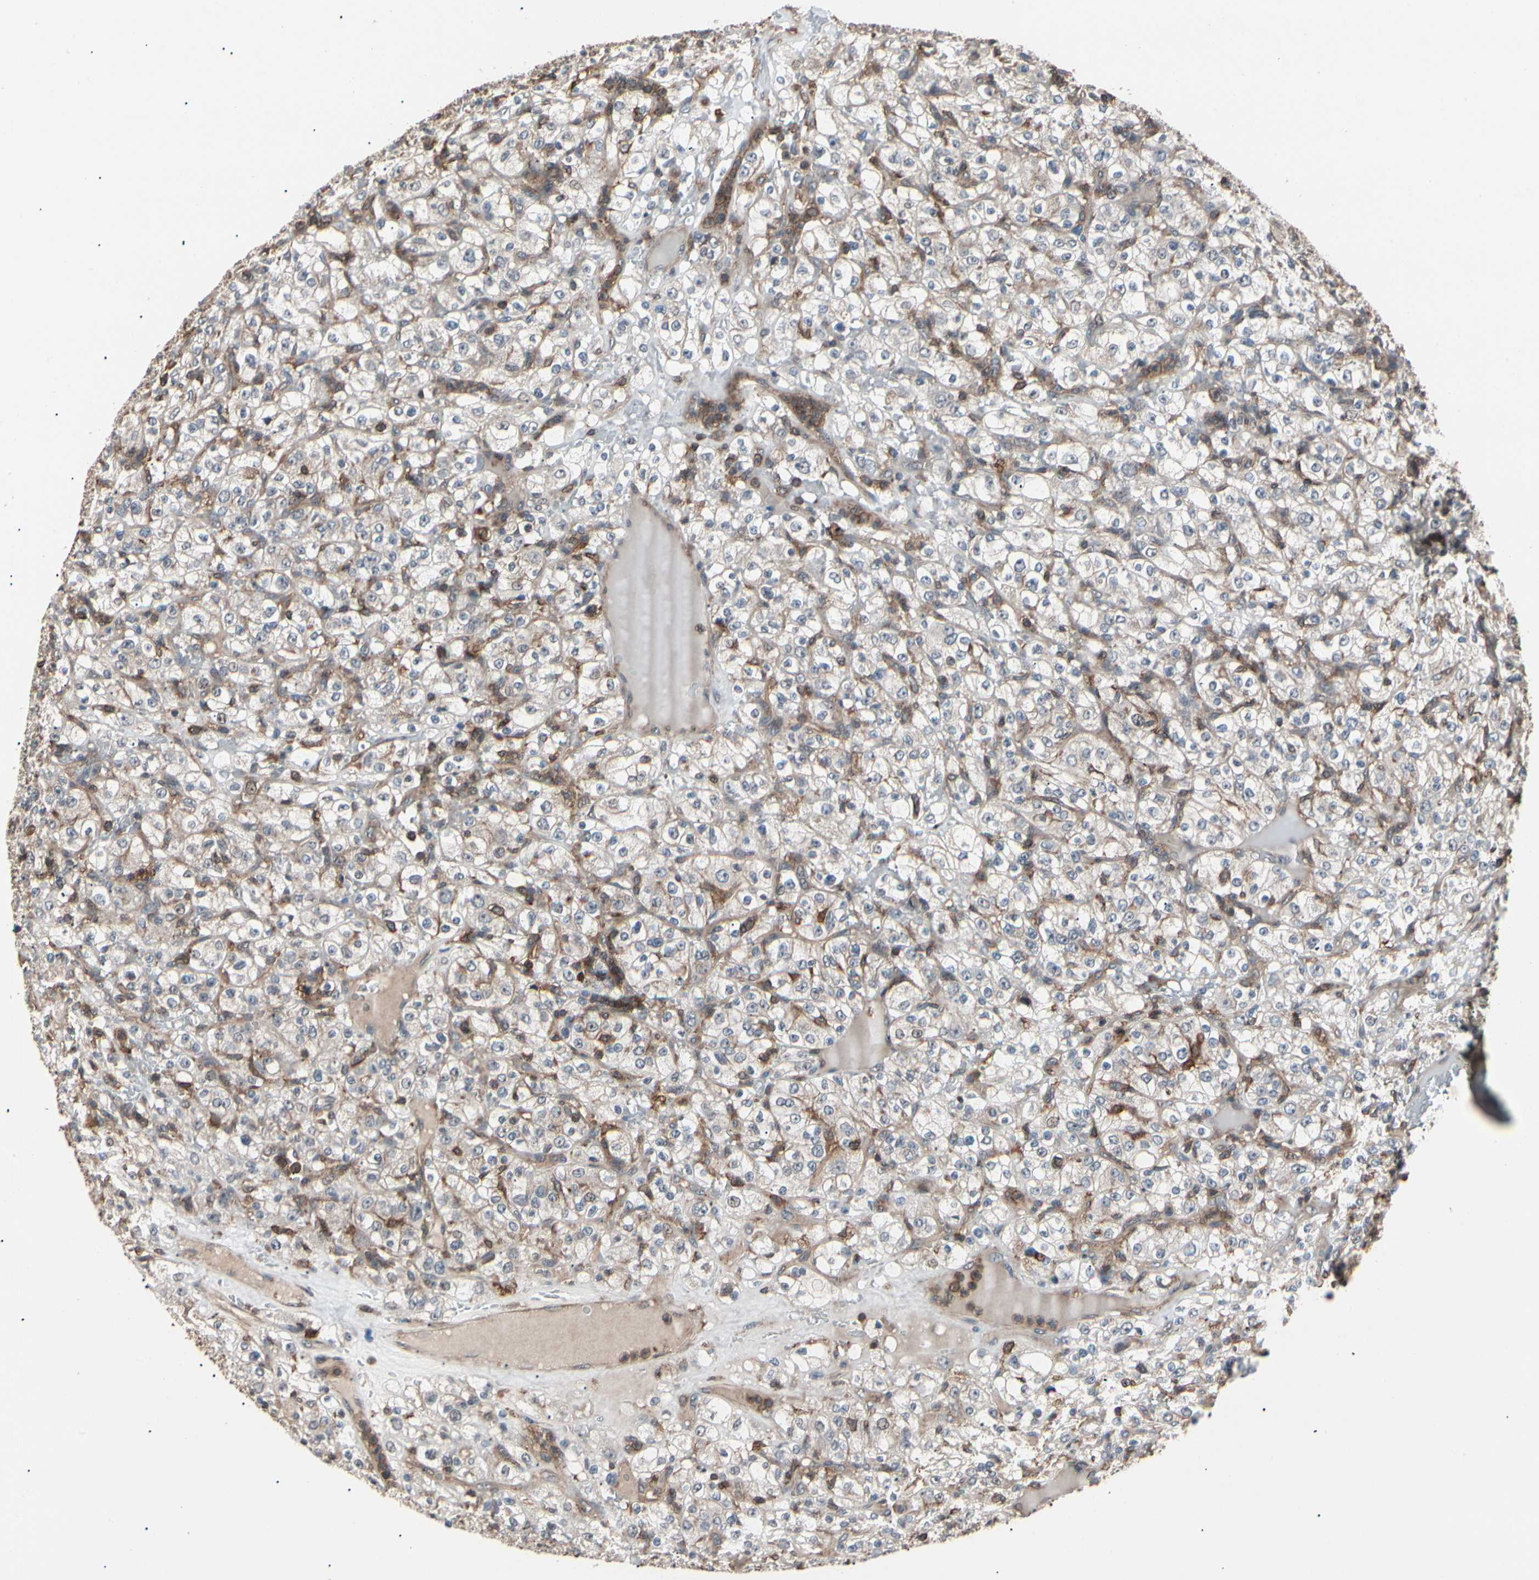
{"staining": {"intensity": "weak", "quantity": "<25%", "location": "cytoplasmic/membranous"}, "tissue": "renal cancer", "cell_type": "Tumor cells", "image_type": "cancer", "snomed": [{"axis": "morphology", "description": "Normal tissue, NOS"}, {"axis": "morphology", "description": "Adenocarcinoma, NOS"}, {"axis": "topography", "description": "Kidney"}], "caption": "The micrograph exhibits no staining of tumor cells in renal adenocarcinoma.", "gene": "MAPK13", "patient": {"sex": "female", "age": 72}}